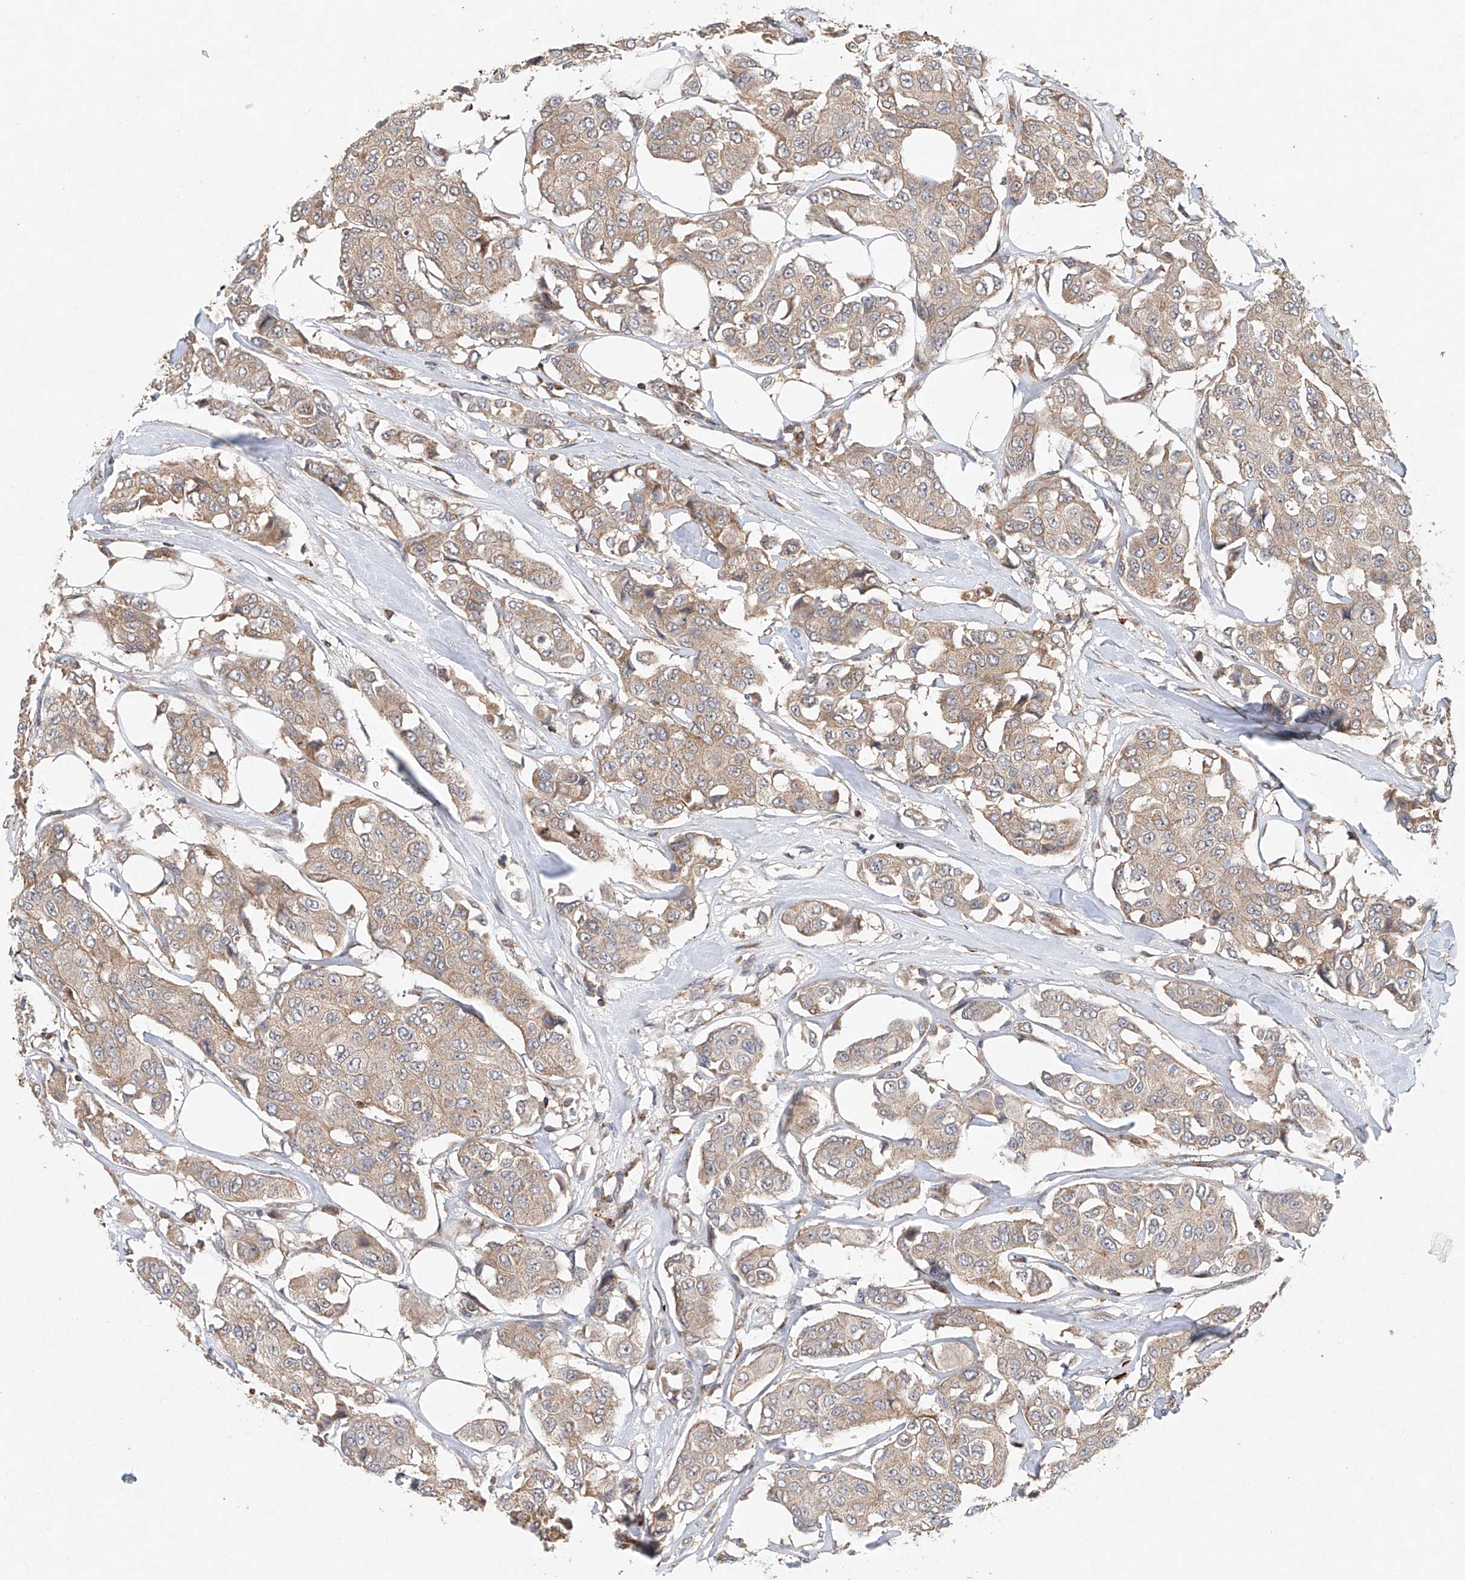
{"staining": {"intensity": "weak", "quantity": ">75%", "location": "cytoplasmic/membranous"}, "tissue": "breast cancer", "cell_type": "Tumor cells", "image_type": "cancer", "snomed": [{"axis": "morphology", "description": "Duct carcinoma"}, {"axis": "topography", "description": "Breast"}], "caption": "Breast intraductal carcinoma stained with DAB (3,3'-diaminobenzidine) immunohistochemistry (IHC) reveals low levels of weak cytoplasmic/membranous positivity in approximately >75% of tumor cells. (DAB IHC, brown staining for protein, blue staining for nuclei).", "gene": "DCAF11", "patient": {"sex": "female", "age": 80}}